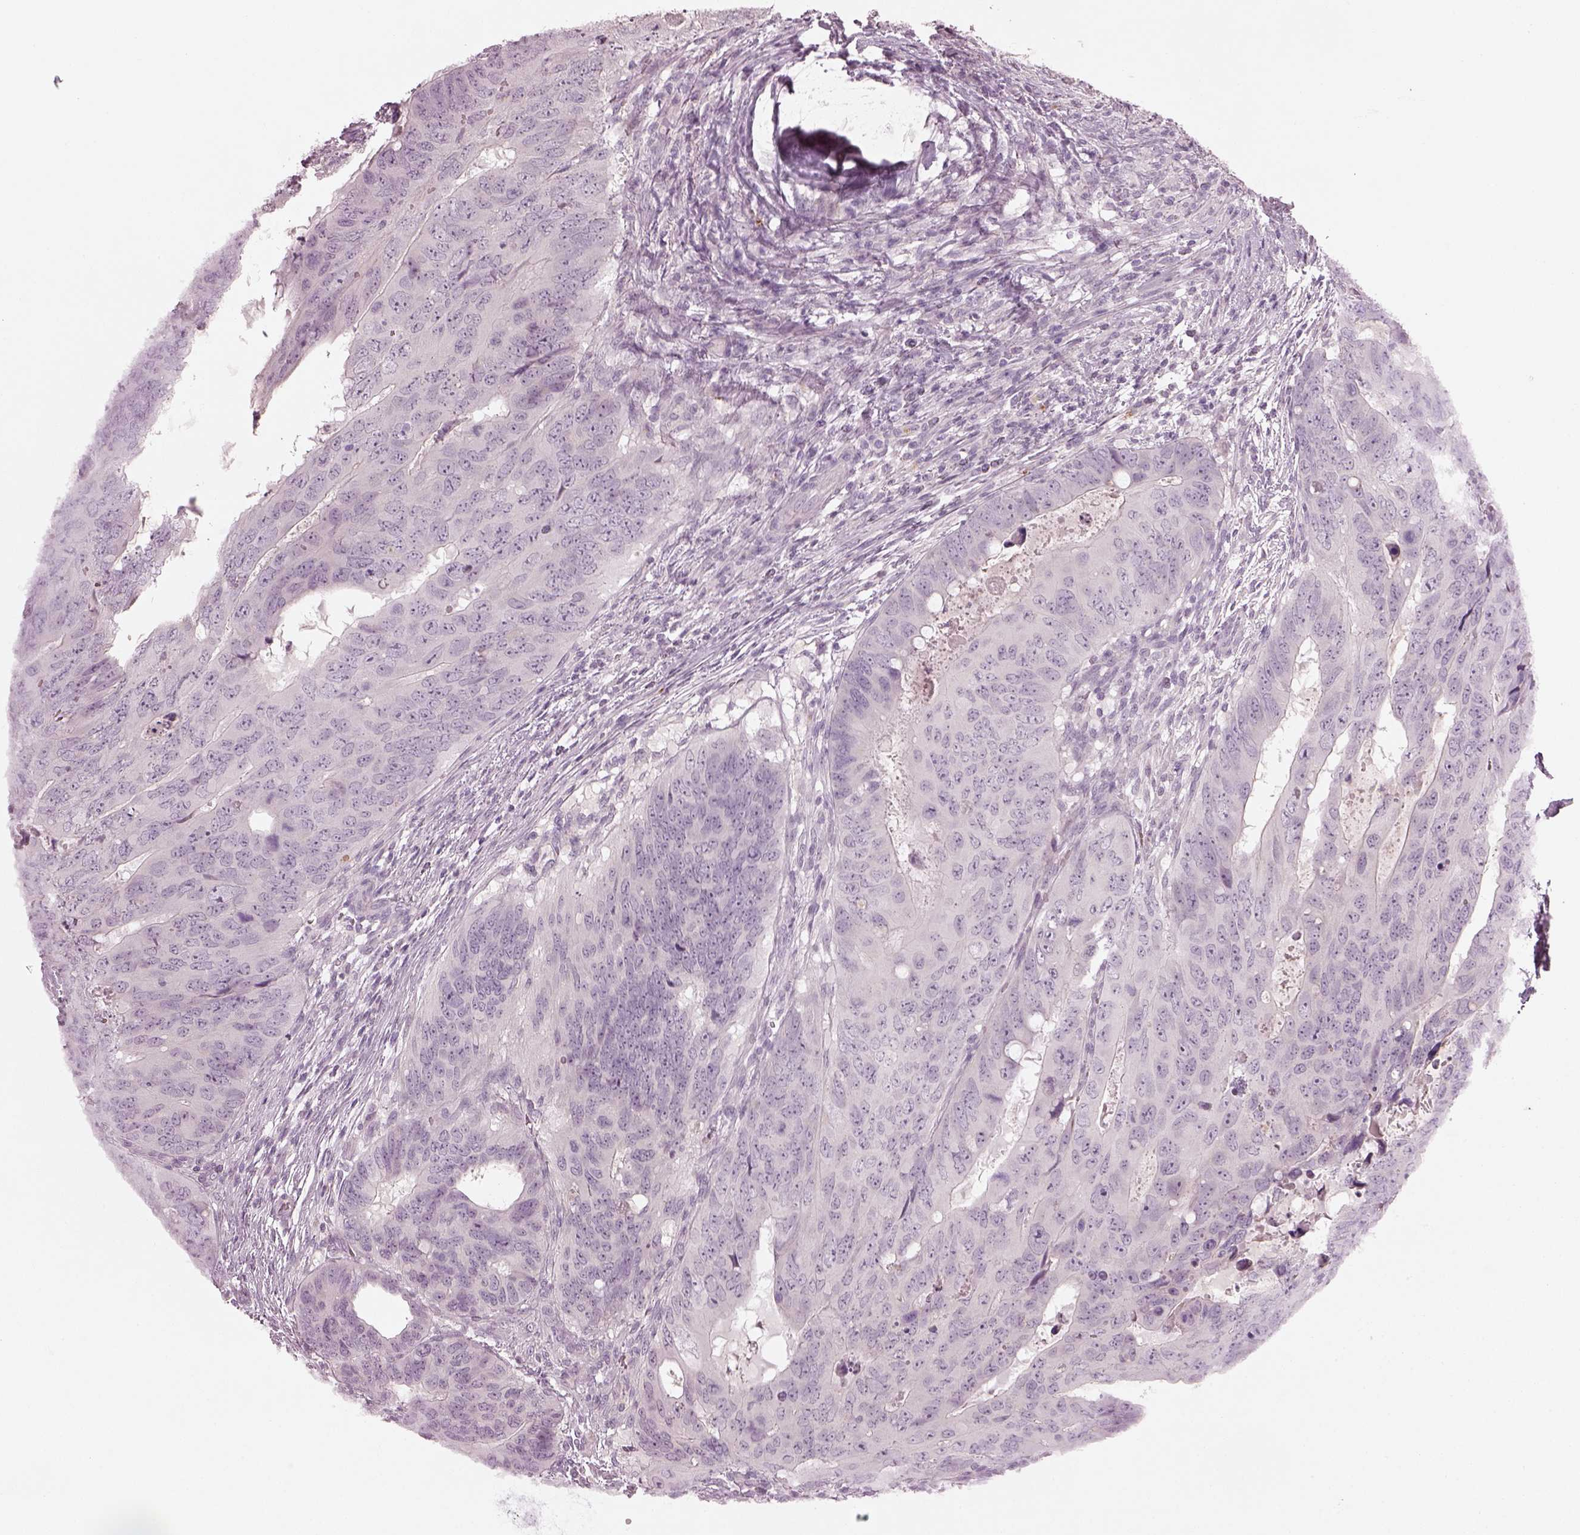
{"staining": {"intensity": "negative", "quantity": "none", "location": "none"}, "tissue": "colorectal cancer", "cell_type": "Tumor cells", "image_type": "cancer", "snomed": [{"axis": "morphology", "description": "Adenocarcinoma, NOS"}, {"axis": "topography", "description": "Colon"}], "caption": "Tumor cells show no significant protein positivity in adenocarcinoma (colorectal).", "gene": "SPATA6L", "patient": {"sex": "male", "age": 79}}